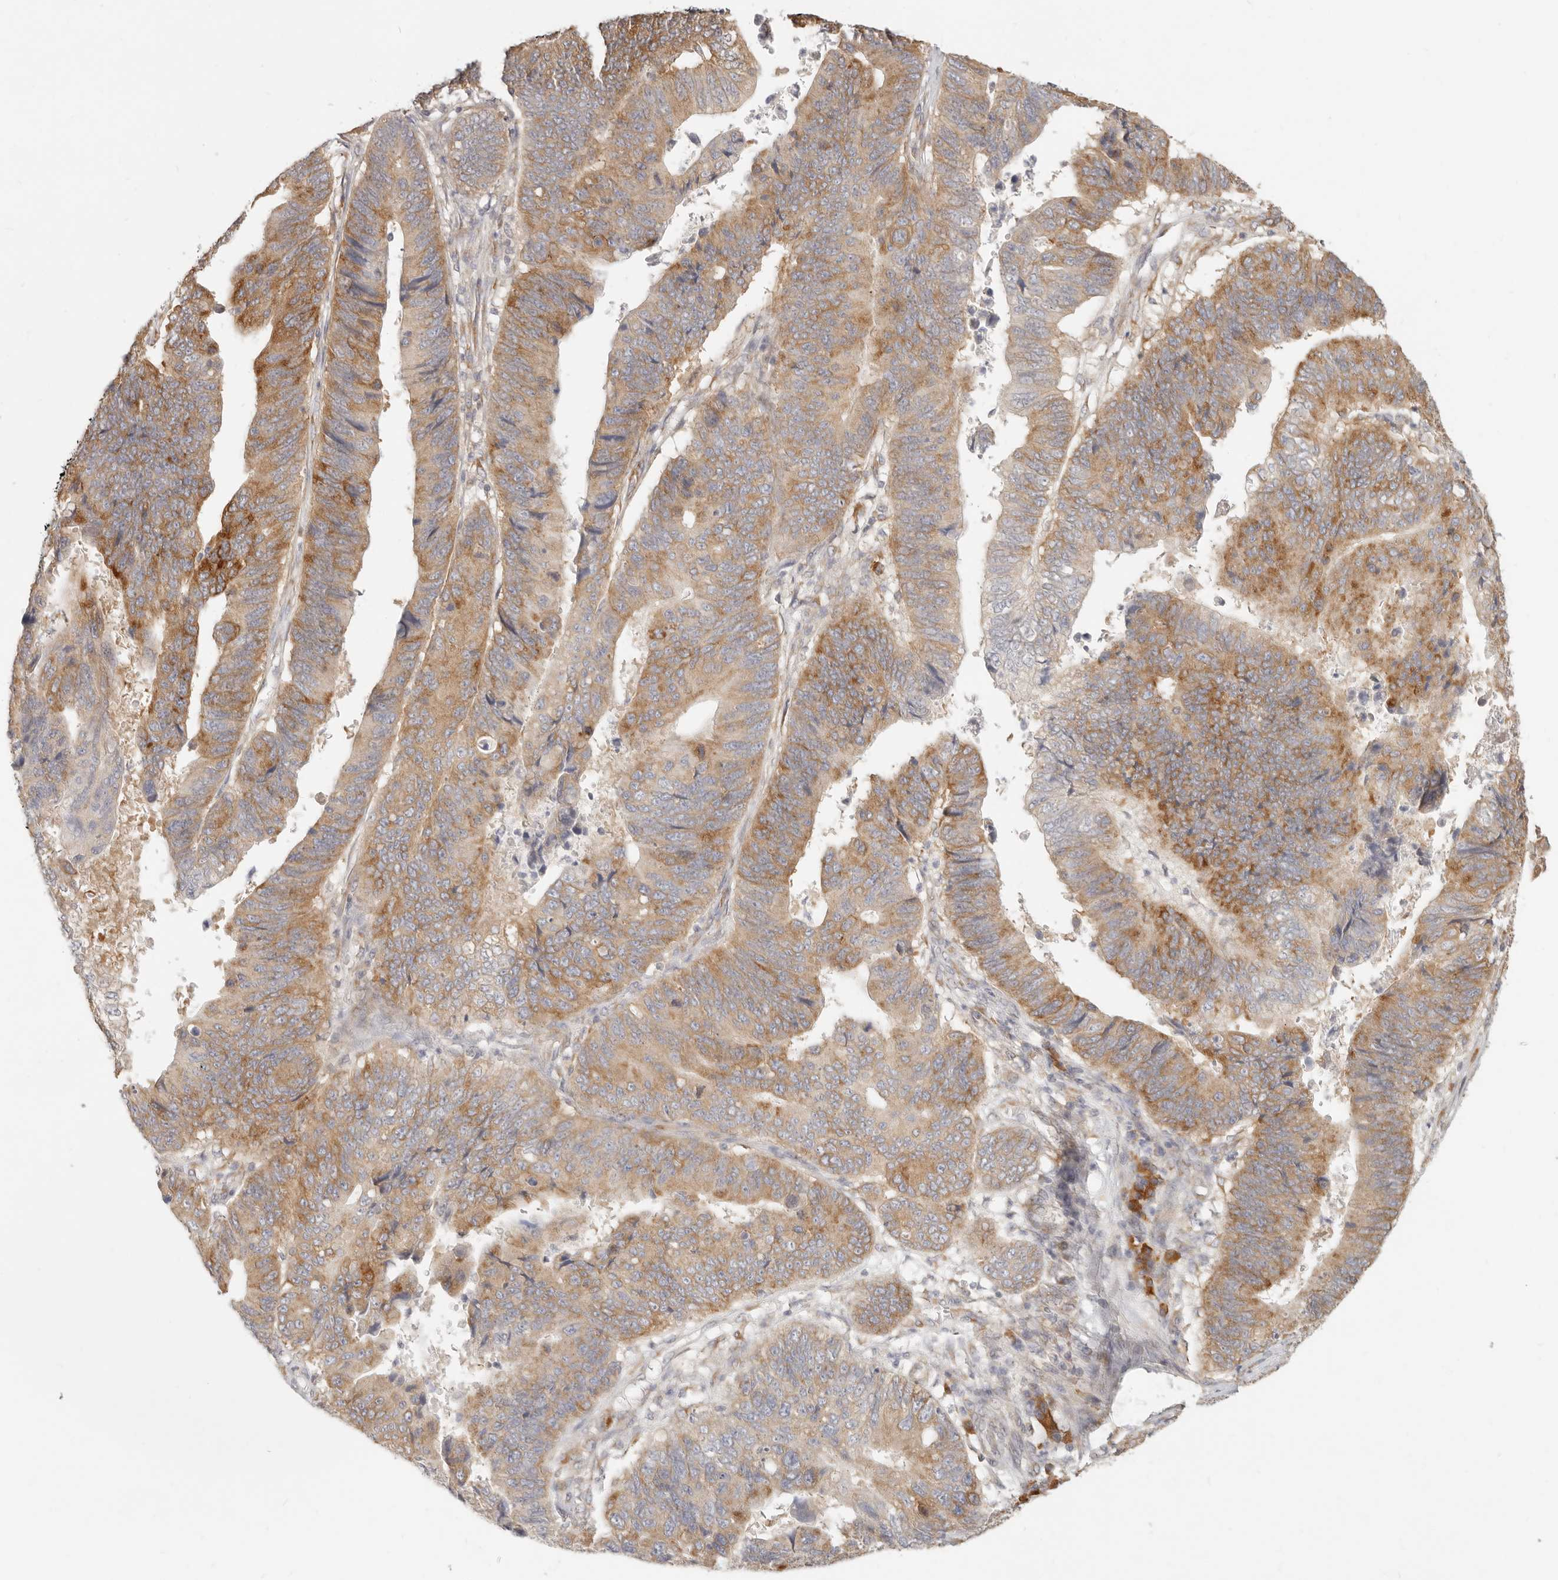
{"staining": {"intensity": "moderate", "quantity": ">75%", "location": "cytoplasmic/membranous"}, "tissue": "stomach cancer", "cell_type": "Tumor cells", "image_type": "cancer", "snomed": [{"axis": "morphology", "description": "Adenocarcinoma, NOS"}, {"axis": "topography", "description": "Stomach"}], "caption": "Tumor cells demonstrate moderate cytoplasmic/membranous expression in approximately >75% of cells in adenocarcinoma (stomach). (DAB (3,3'-diaminobenzidine) IHC with brightfield microscopy, high magnification).", "gene": "PABPC4", "patient": {"sex": "male", "age": 59}}